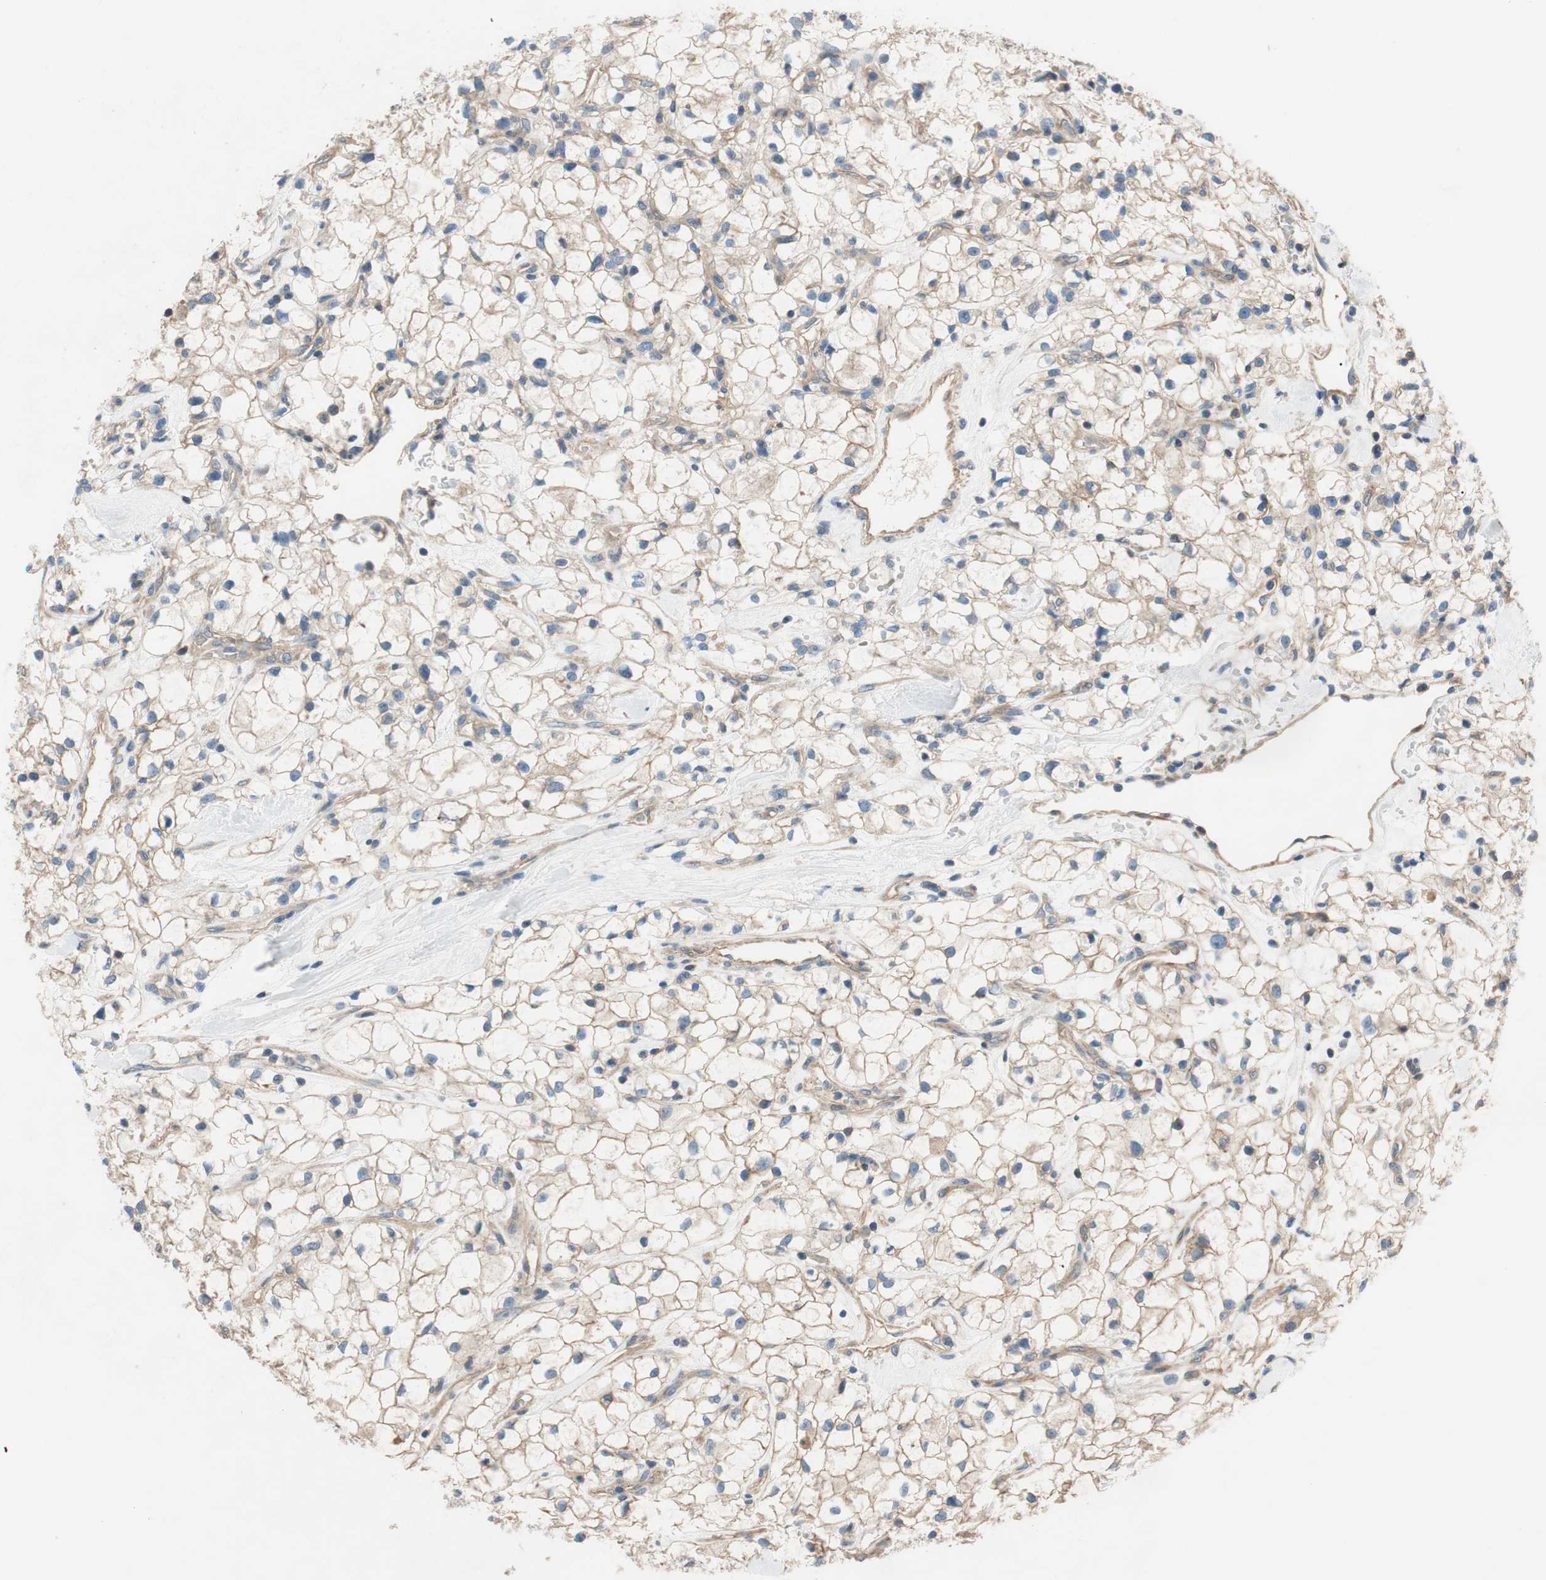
{"staining": {"intensity": "weak", "quantity": ">75%", "location": "cytoplasmic/membranous"}, "tissue": "renal cancer", "cell_type": "Tumor cells", "image_type": "cancer", "snomed": [{"axis": "morphology", "description": "Adenocarcinoma, NOS"}, {"axis": "topography", "description": "Kidney"}], "caption": "Weak cytoplasmic/membranous protein positivity is present in approximately >75% of tumor cells in adenocarcinoma (renal).", "gene": "CALML3", "patient": {"sex": "female", "age": 60}}